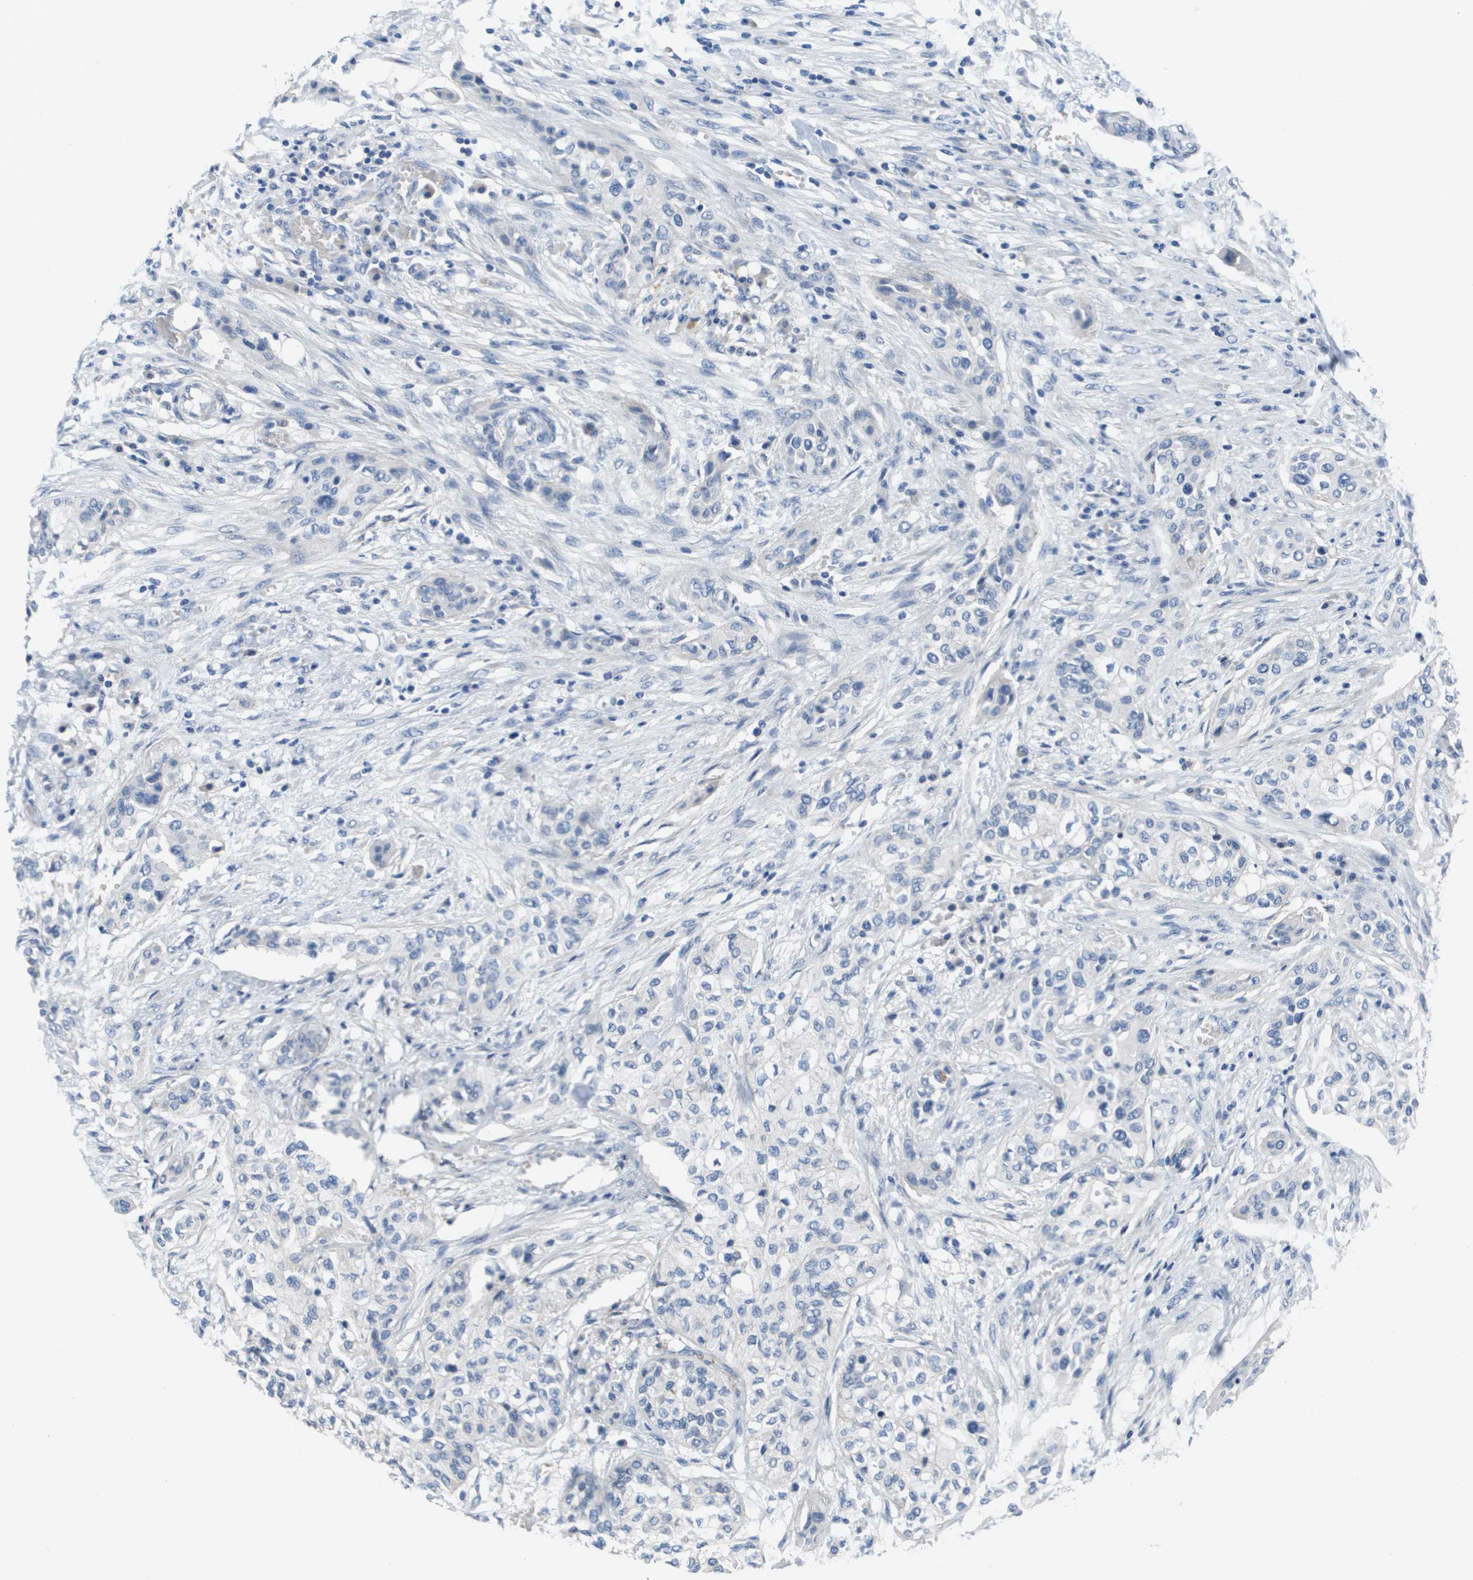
{"staining": {"intensity": "negative", "quantity": "none", "location": "none"}, "tissue": "urothelial cancer", "cell_type": "Tumor cells", "image_type": "cancer", "snomed": [{"axis": "morphology", "description": "Urothelial carcinoma, High grade"}, {"axis": "topography", "description": "Urinary bladder"}], "caption": "High power microscopy image of an IHC histopathology image of urothelial cancer, revealing no significant staining in tumor cells. (DAB immunohistochemistry (IHC) with hematoxylin counter stain).", "gene": "NCS1", "patient": {"sex": "male", "age": 74}}